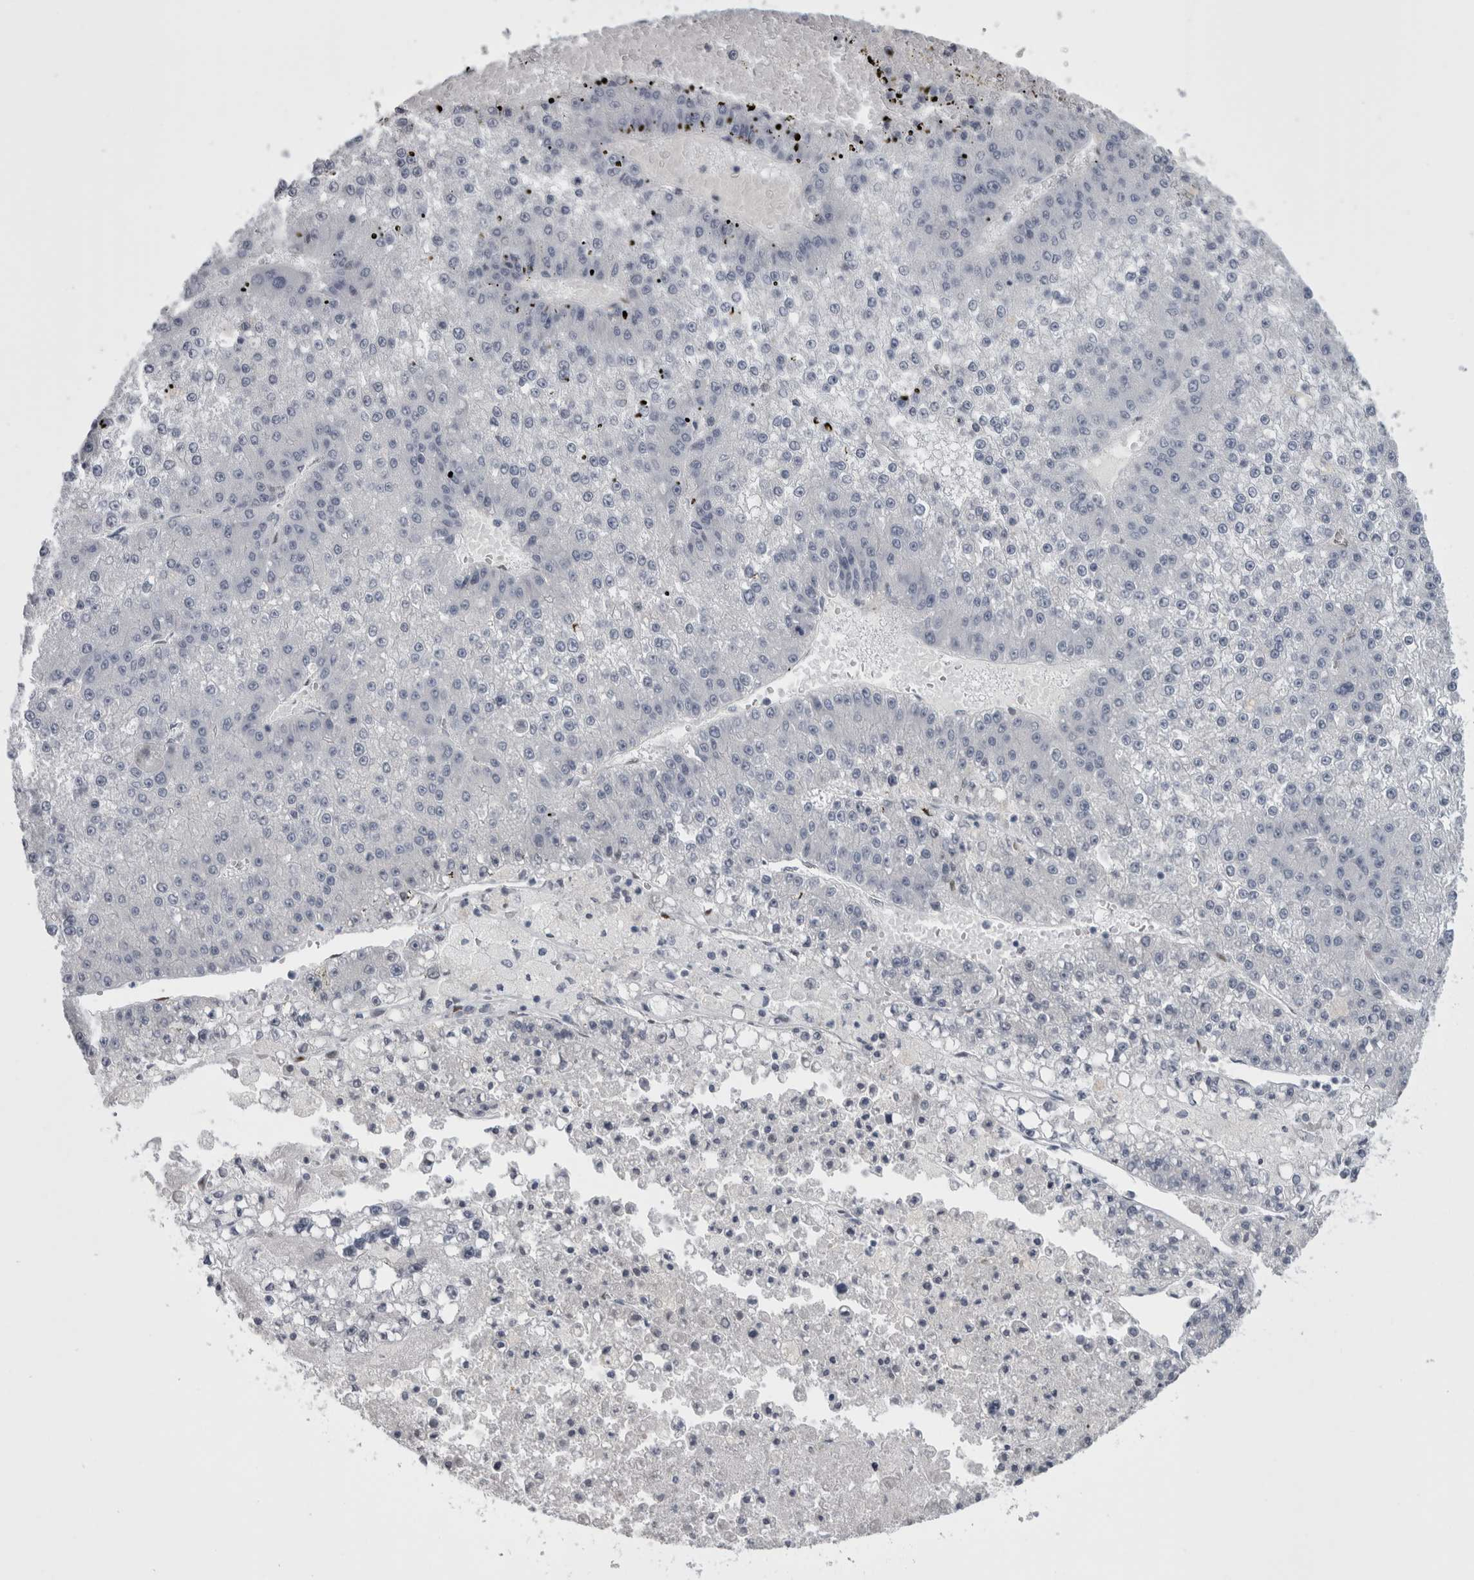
{"staining": {"intensity": "negative", "quantity": "none", "location": "none"}, "tissue": "liver cancer", "cell_type": "Tumor cells", "image_type": "cancer", "snomed": [{"axis": "morphology", "description": "Carcinoma, Hepatocellular, NOS"}, {"axis": "topography", "description": "Liver"}], "caption": "DAB immunohistochemical staining of human liver cancer (hepatocellular carcinoma) reveals no significant expression in tumor cells.", "gene": "C1orf54", "patient": {"sex": "female", "age": 73}}